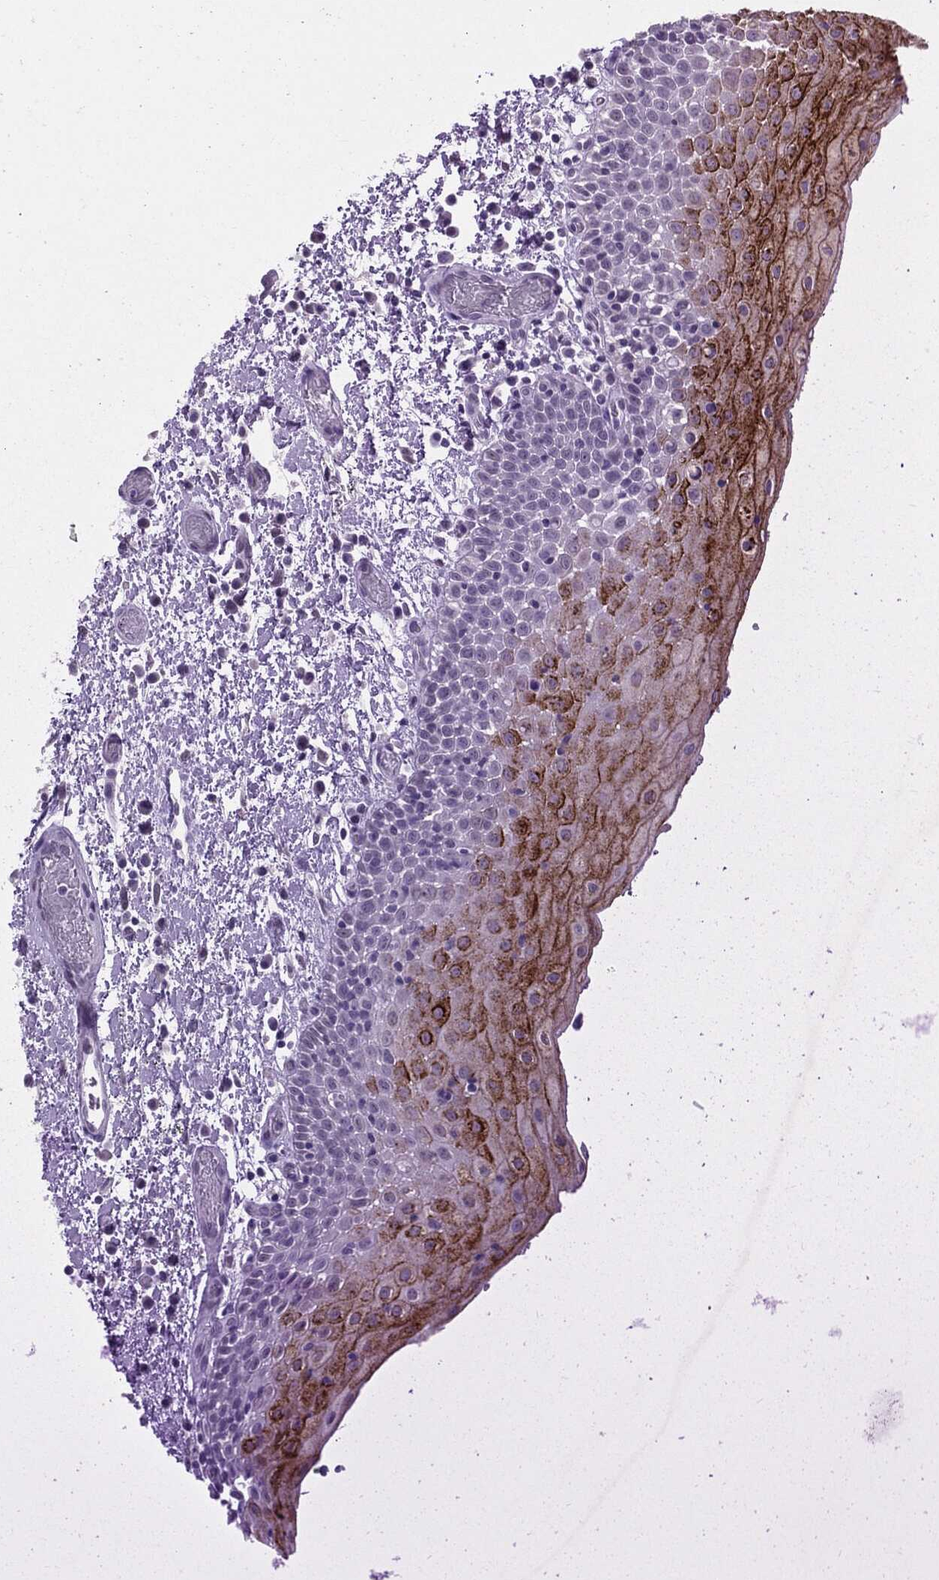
{"staining": {"intensity": "strong", "quantity": "25%-75%", "location": "cytoplasmic/membranous"}, "tissue": "oral mucosa", "cell_type": "Squamous epithelial cells", "image_type": "normal", "snomed": [{"axis": "morphology", "description": "Normal tissue, NOS"}, {"axis": "morphology", "description": "Squamous cell carcinoma, NOS"}, {"axis": "topography", "description": "Oral tissue"}, {"axis": "topography", "description": "Tounge, NOS"}, {"axis": "topography", "description": "Head-Neck"}], "caption": "Brown immunohistochemical staining in benign human oral mucosa exhibits strong cytoplasmic/membranous staining in approximately 25%-75% of squamous epithelial cells. (IHC, brightfield microscopy, high magnification).", "gene": "DMKN", "patient": {"sex": "female", "age": 80}}